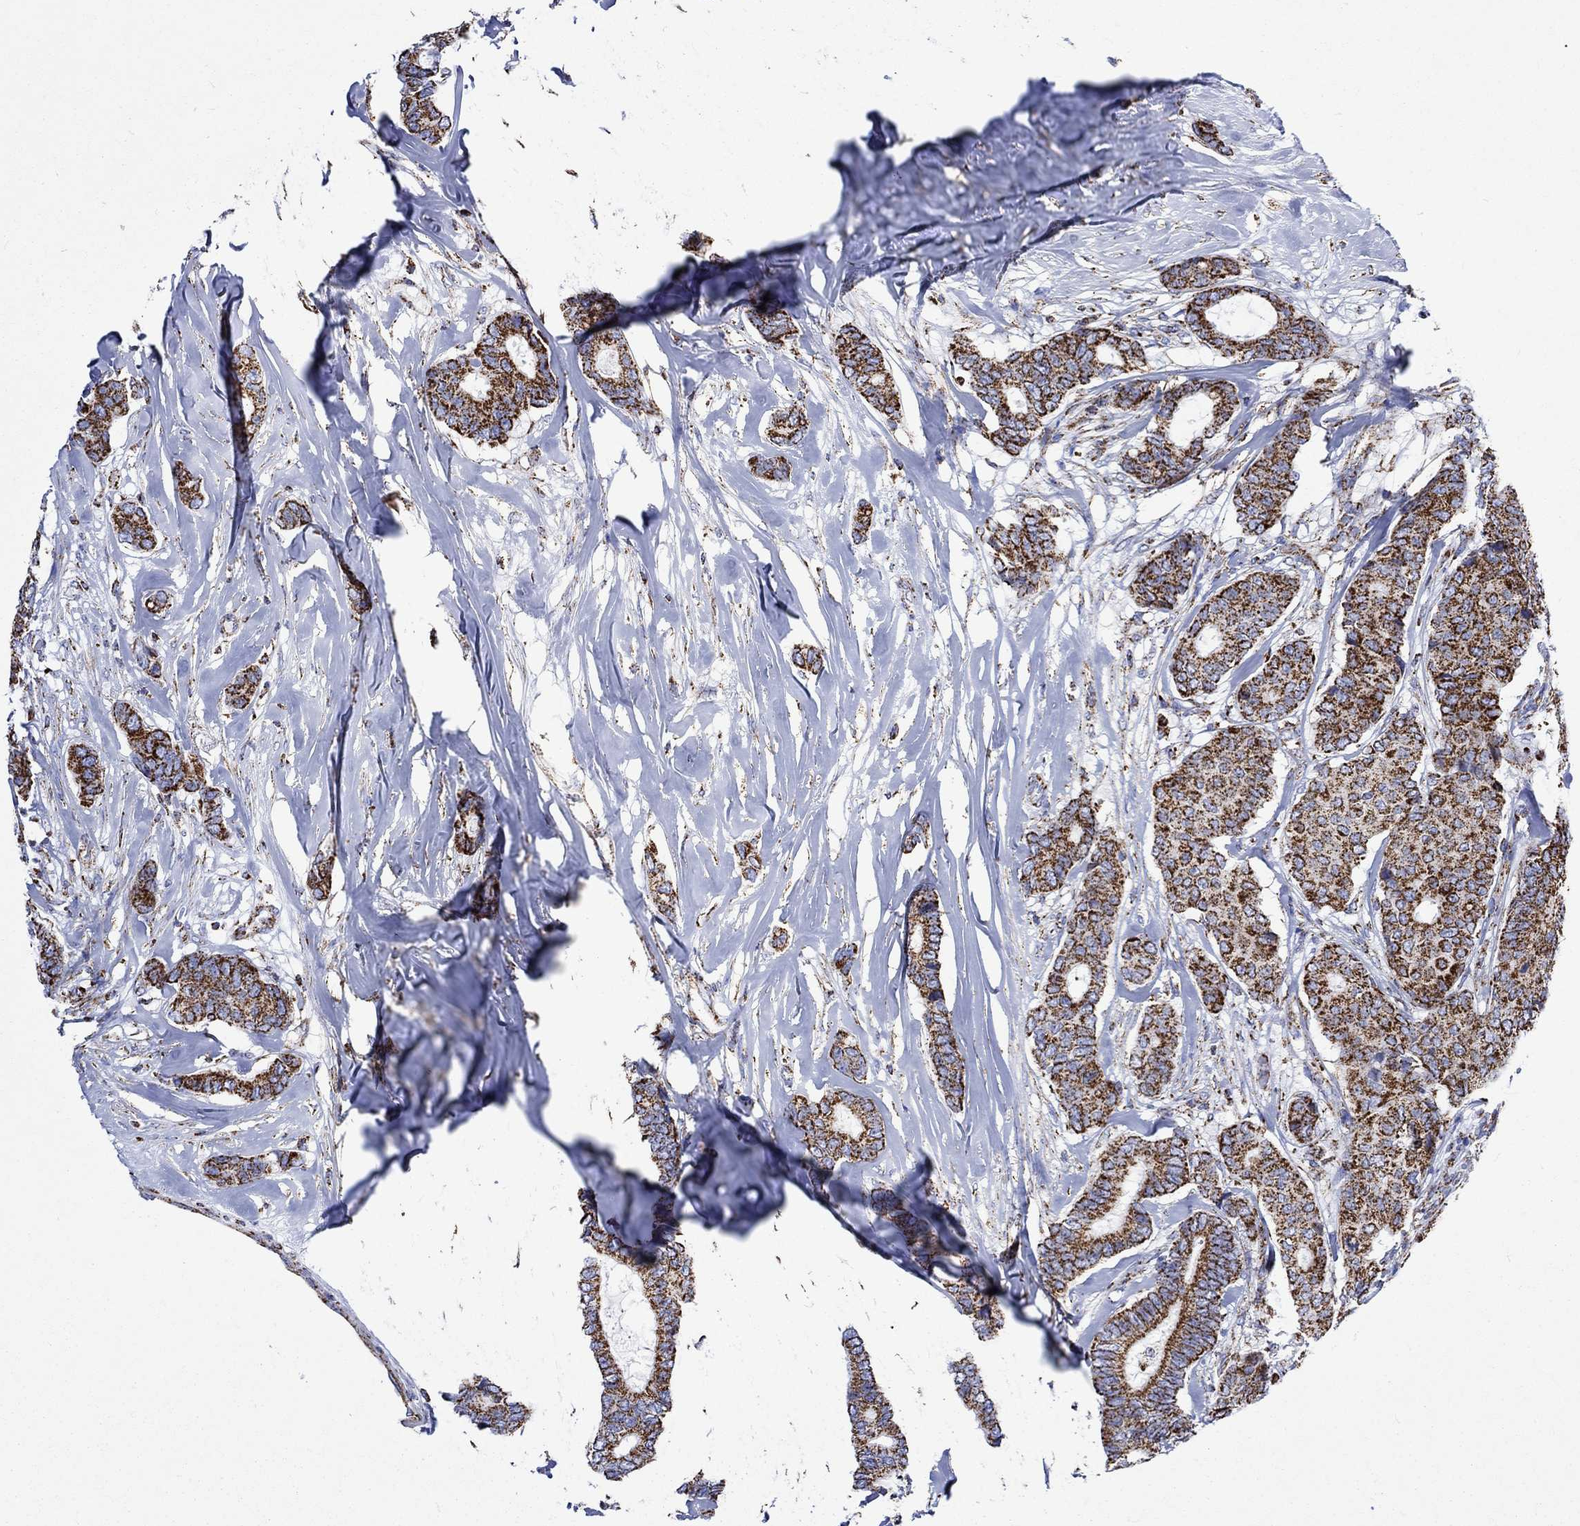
{"staining": {"intensity": "strong", "quantity": ">75%", "location": "cytoplasmic/membranous"}, "tissue": "breast cancer", "cell_type": "Tumor cells", "image_type": "cancer", "snomed": [{"axis": "morphology", "description": "Duct carcinoma"}, {"axis": "topography", "description": "Breast"}], "caption": "This micrograph exhibits IHC staining of breast cancer (intraductal carcinoma), with high strong cytoplasmic/membranous positivity in about >75% of tumor cells.", "gene": "RCE1", "patient": {"sex": "female", "age": 75}}